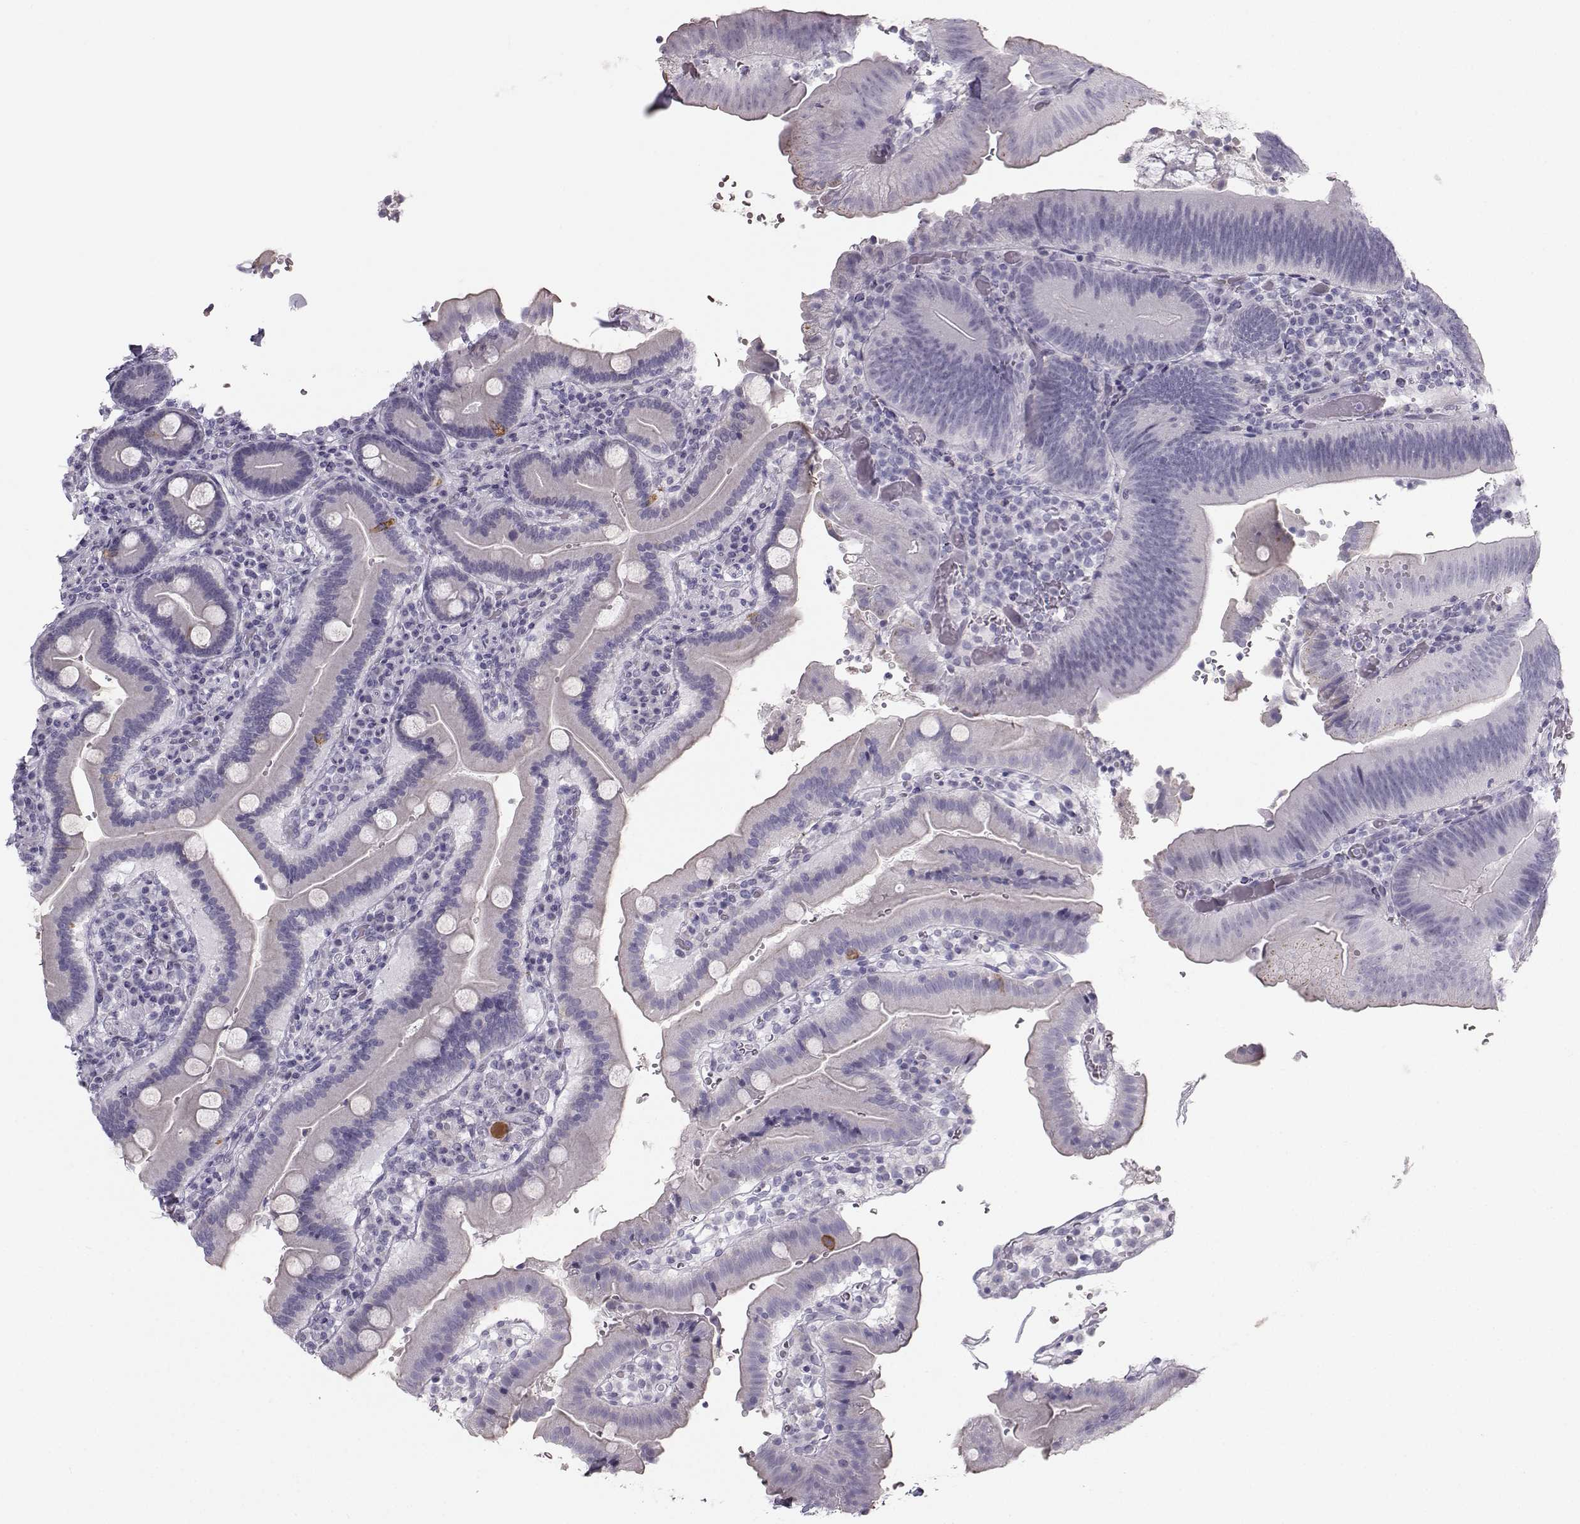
{"staining": {"intensity": "moderate", "quantity": "<25%", "location": "cytoplasmic/membranous"}, "tissue": "duodenum", "cell_type": "Glandular cells", "image_type": "normal", "snomed": [{"axis": "morphology", "description": "Normal tissue, NOS"}, {"axis": "topography", "description": "Duodenum"}], "caption": "Immunohistochemical staining of benign duodenum shows moderate cytoplasmic/membranous protein positivity in approximately <25% of glandular cells. (DAB (3,3'-diaminobenzidine) IHC with brightfield microscopy, high magnification).", "gene": "CASR", "patient": {"sex": "female", "age": 62}}